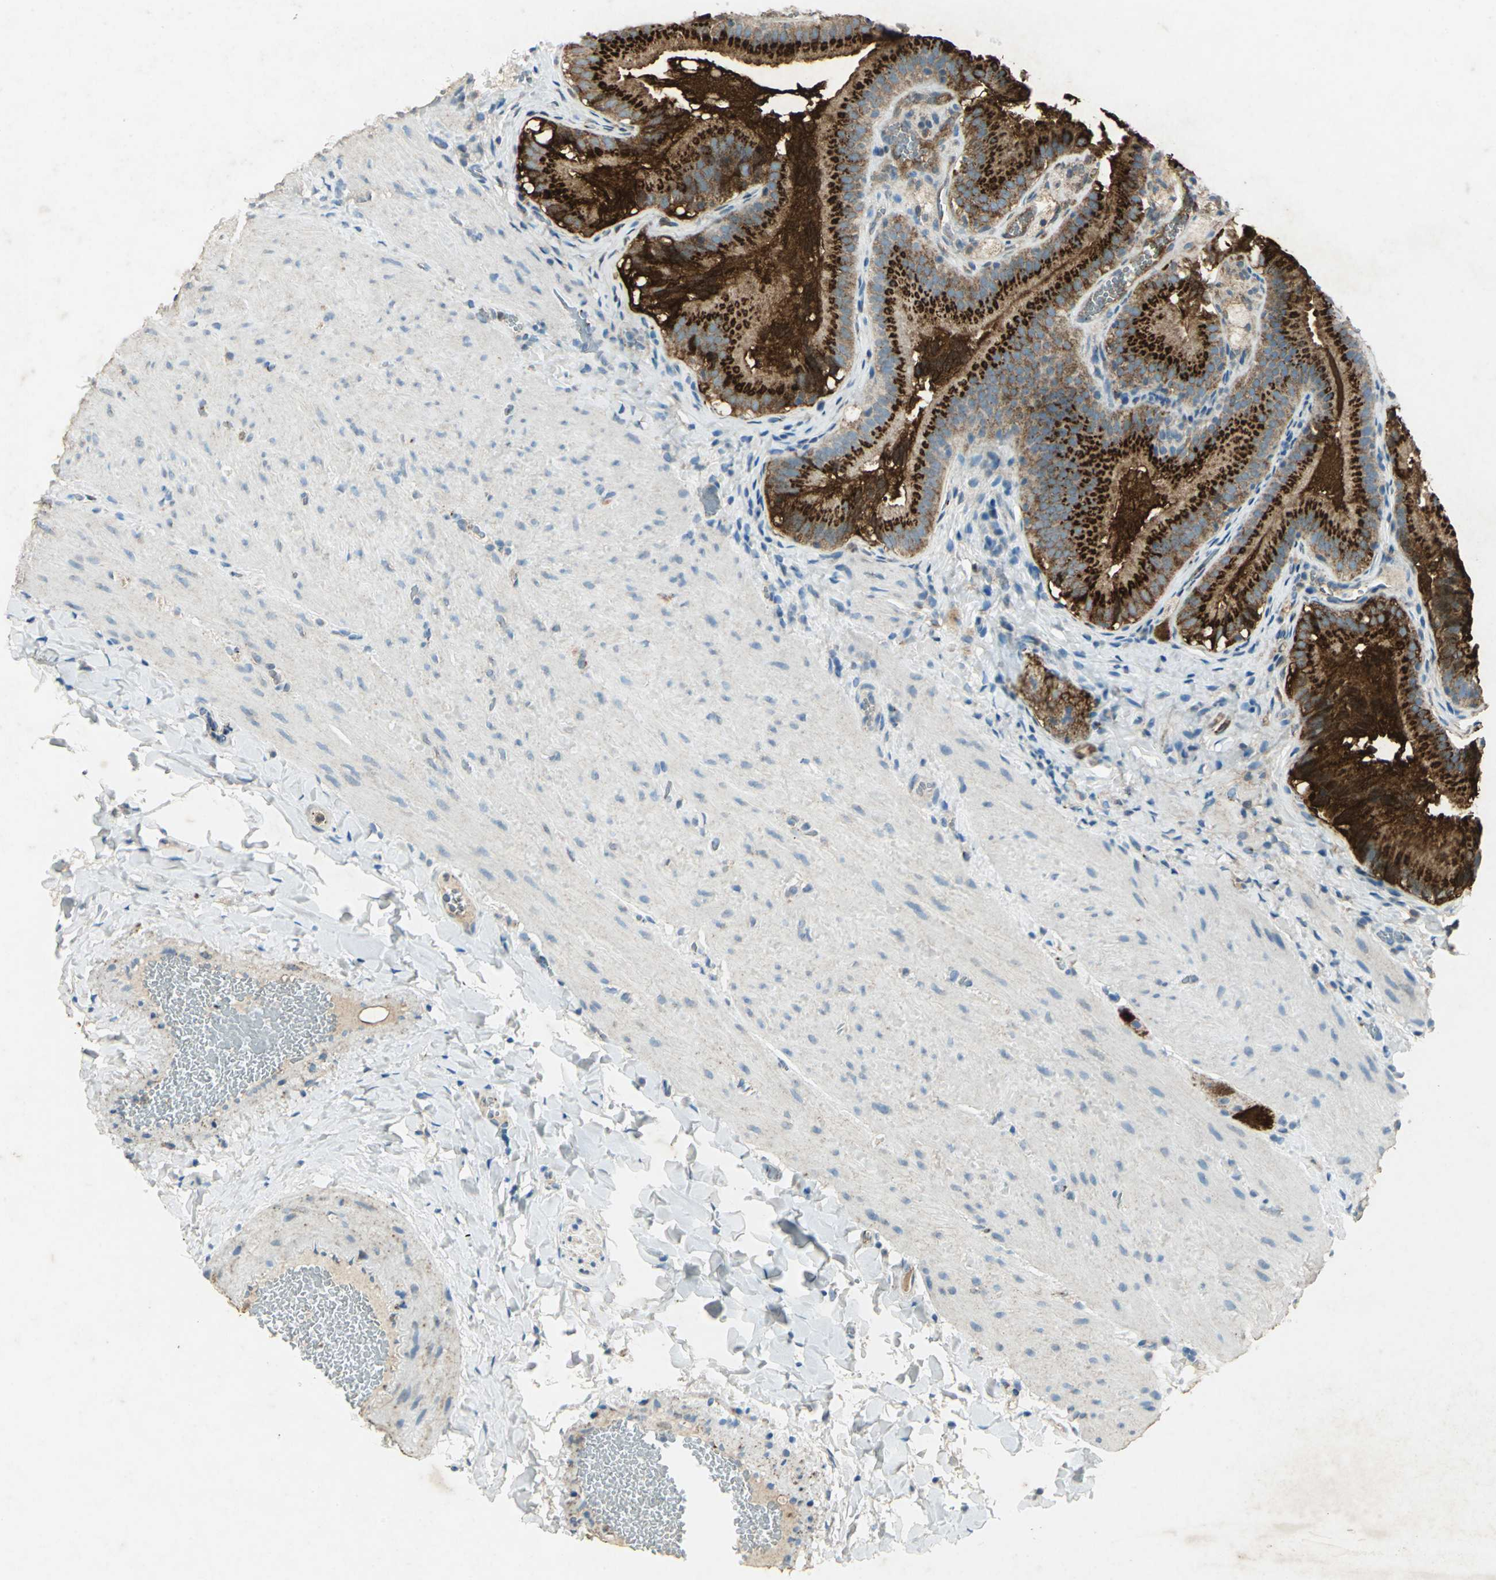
{"staining": {"intensity": "strong", "quantity": ">75%", "location": "cytoplasmic/membranous"}, "tissue": "gallbladder", "cell_type": "Glandular cells", "image_type": "normal", "snomed": [{"axis": "morphology", "description": "Normal tissue, NOS"}, {"axis": "topography", "description": "Gallbladder"}], "caption": "A micrograph of human gallbladder stained for a protein displays strong cytoplasmic/membranous brown staining in glandular cells. (DAB (3,3'-diaminobenzidine) IHC, brown staining for protein, blue staining for nuclei).", "gene": "CAMK2B", "patient": {"sex": "female", "age": 24}}